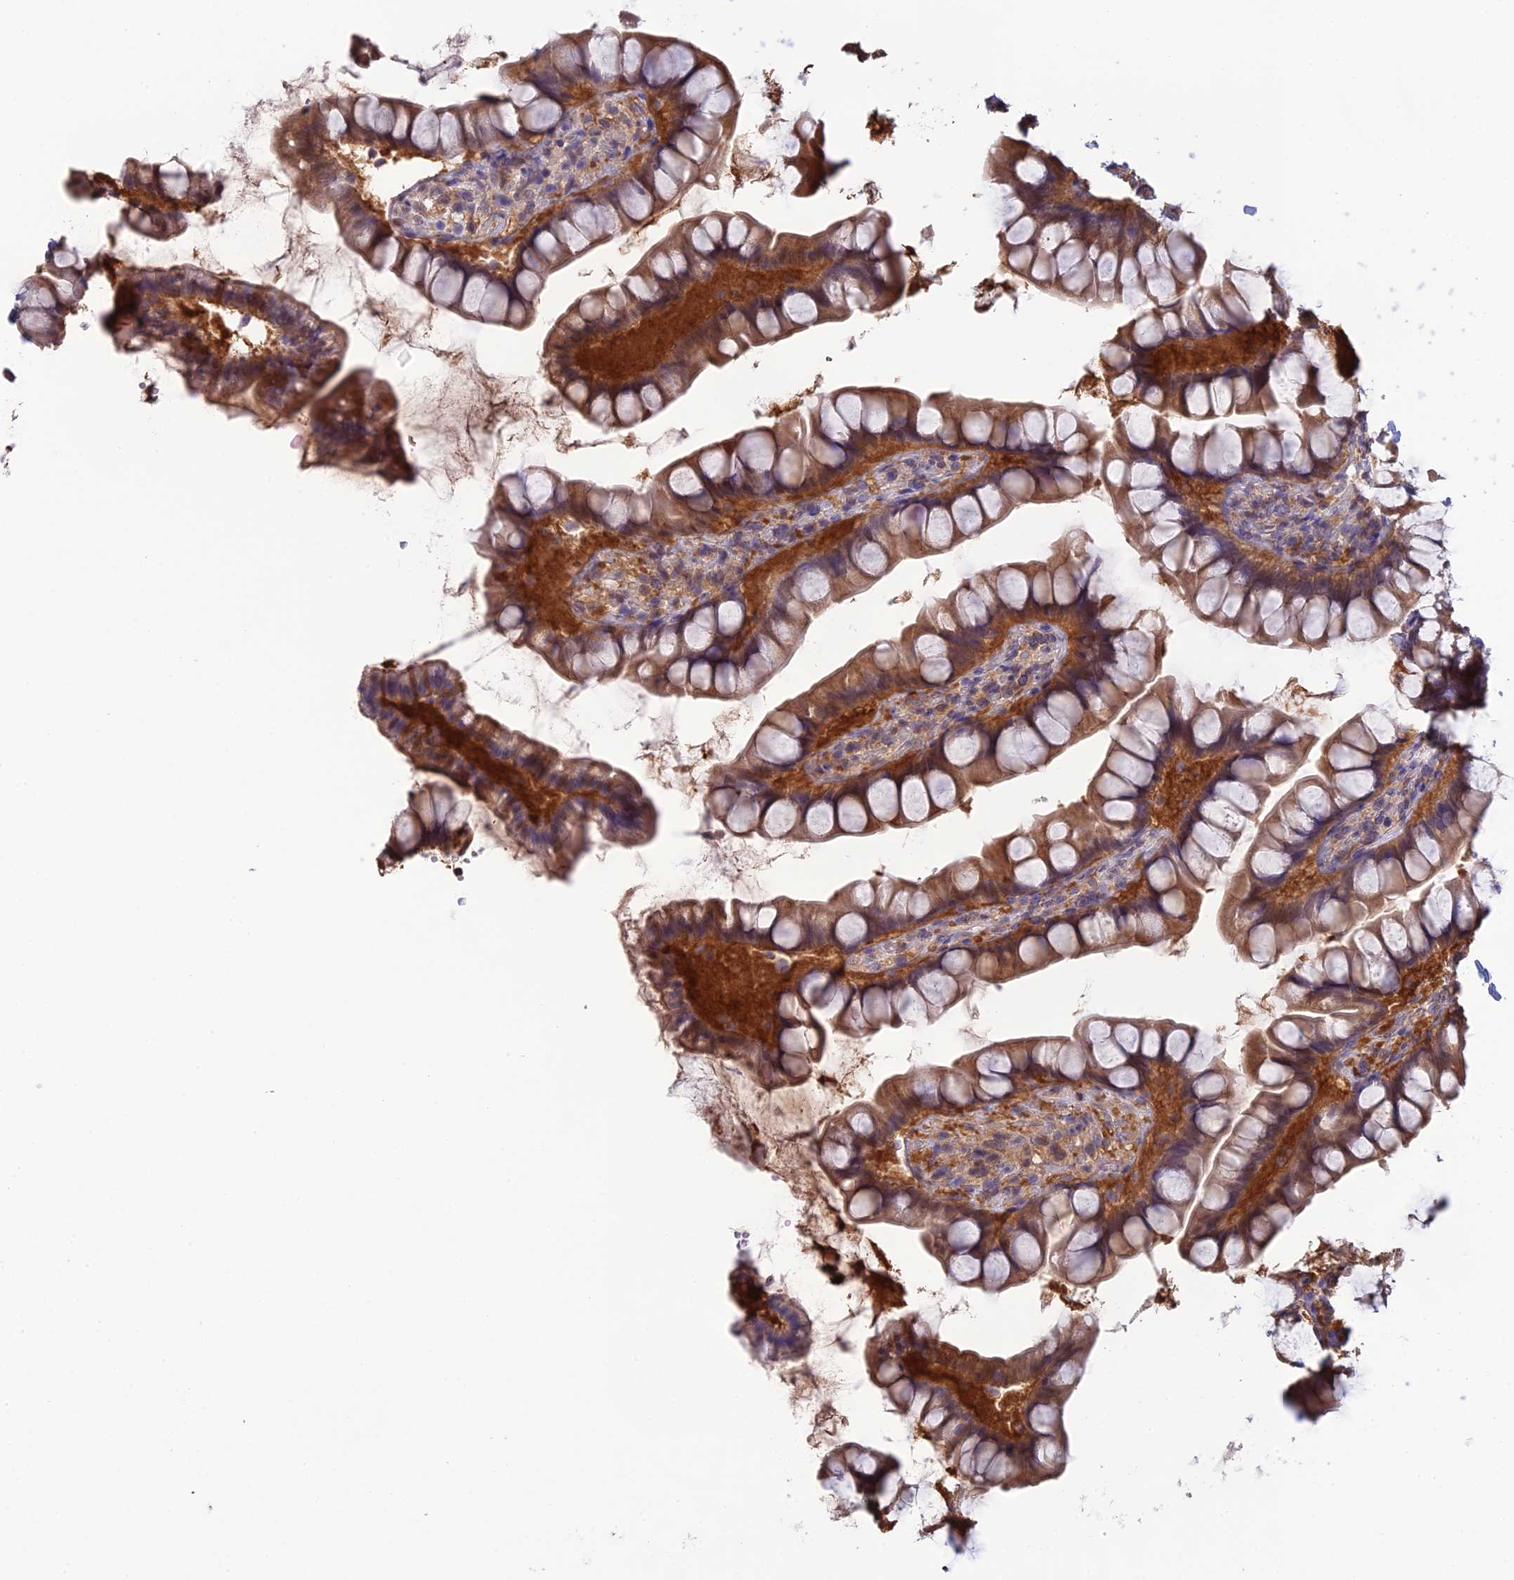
{"staining": {"intensity": "moderate", "quantity": "25%-75%", "location": "cytoplasmic/membranous"}, "tissue": "small intestine", "cell_type": "Glandular cells", "image_type": "normal", "snomed": [{"axis": "morphology", "description": "Normal tissue, NOS"}, {"axis": "topography", "description": "Small intestine"}], "caption": "Benign small intestine exhibits moderate cytoplasmic/membranous staining in about 25%-75% of glandular cells (brown staining indicates protein expression, while blue staining denotes nuclei)..", "gene": "HINT1", "patient": {"sex": "male", "age": 70}}